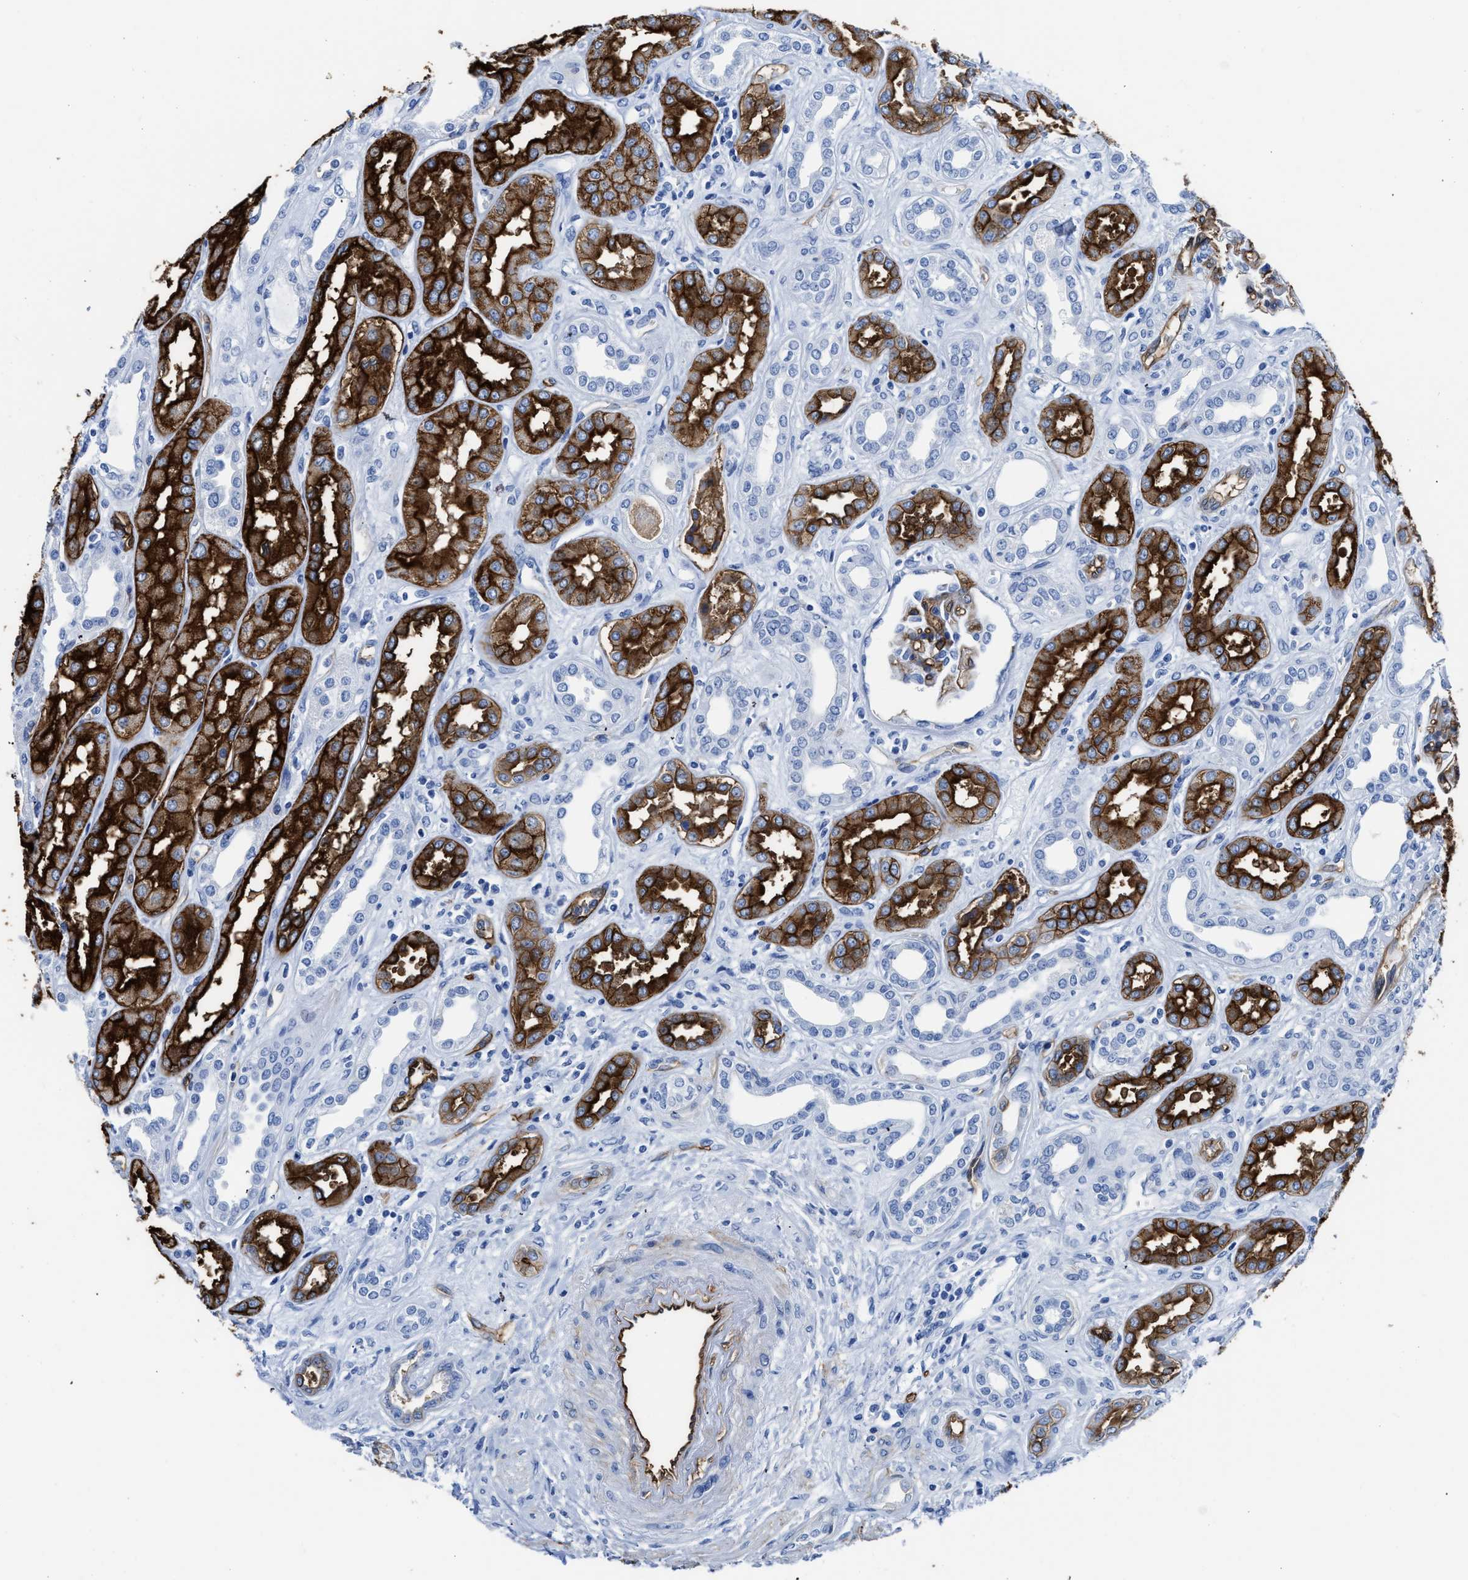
{"staining": {"intensity": "moderate", "quantity": "25%-75%", "location": "cytoplasmic/membranous"}, "tissue": "kidney", "cell_type": "Cells in glomeruli", "image_type": "normal", "snomed": [{"axis": "morphology", "description": "Normal tissue, NOS"}, {"axis": "topography", "description": "Kidney"}], "caption": "Immunohistochemistry (IHC) of benign kidney exhibits medium levels of moderate cytoplasmic/membranous staining in approximately 25%-75% of cells in glomeruli.", "gene": "AQP1", "patient": {"sex": "male", "age": 59}}